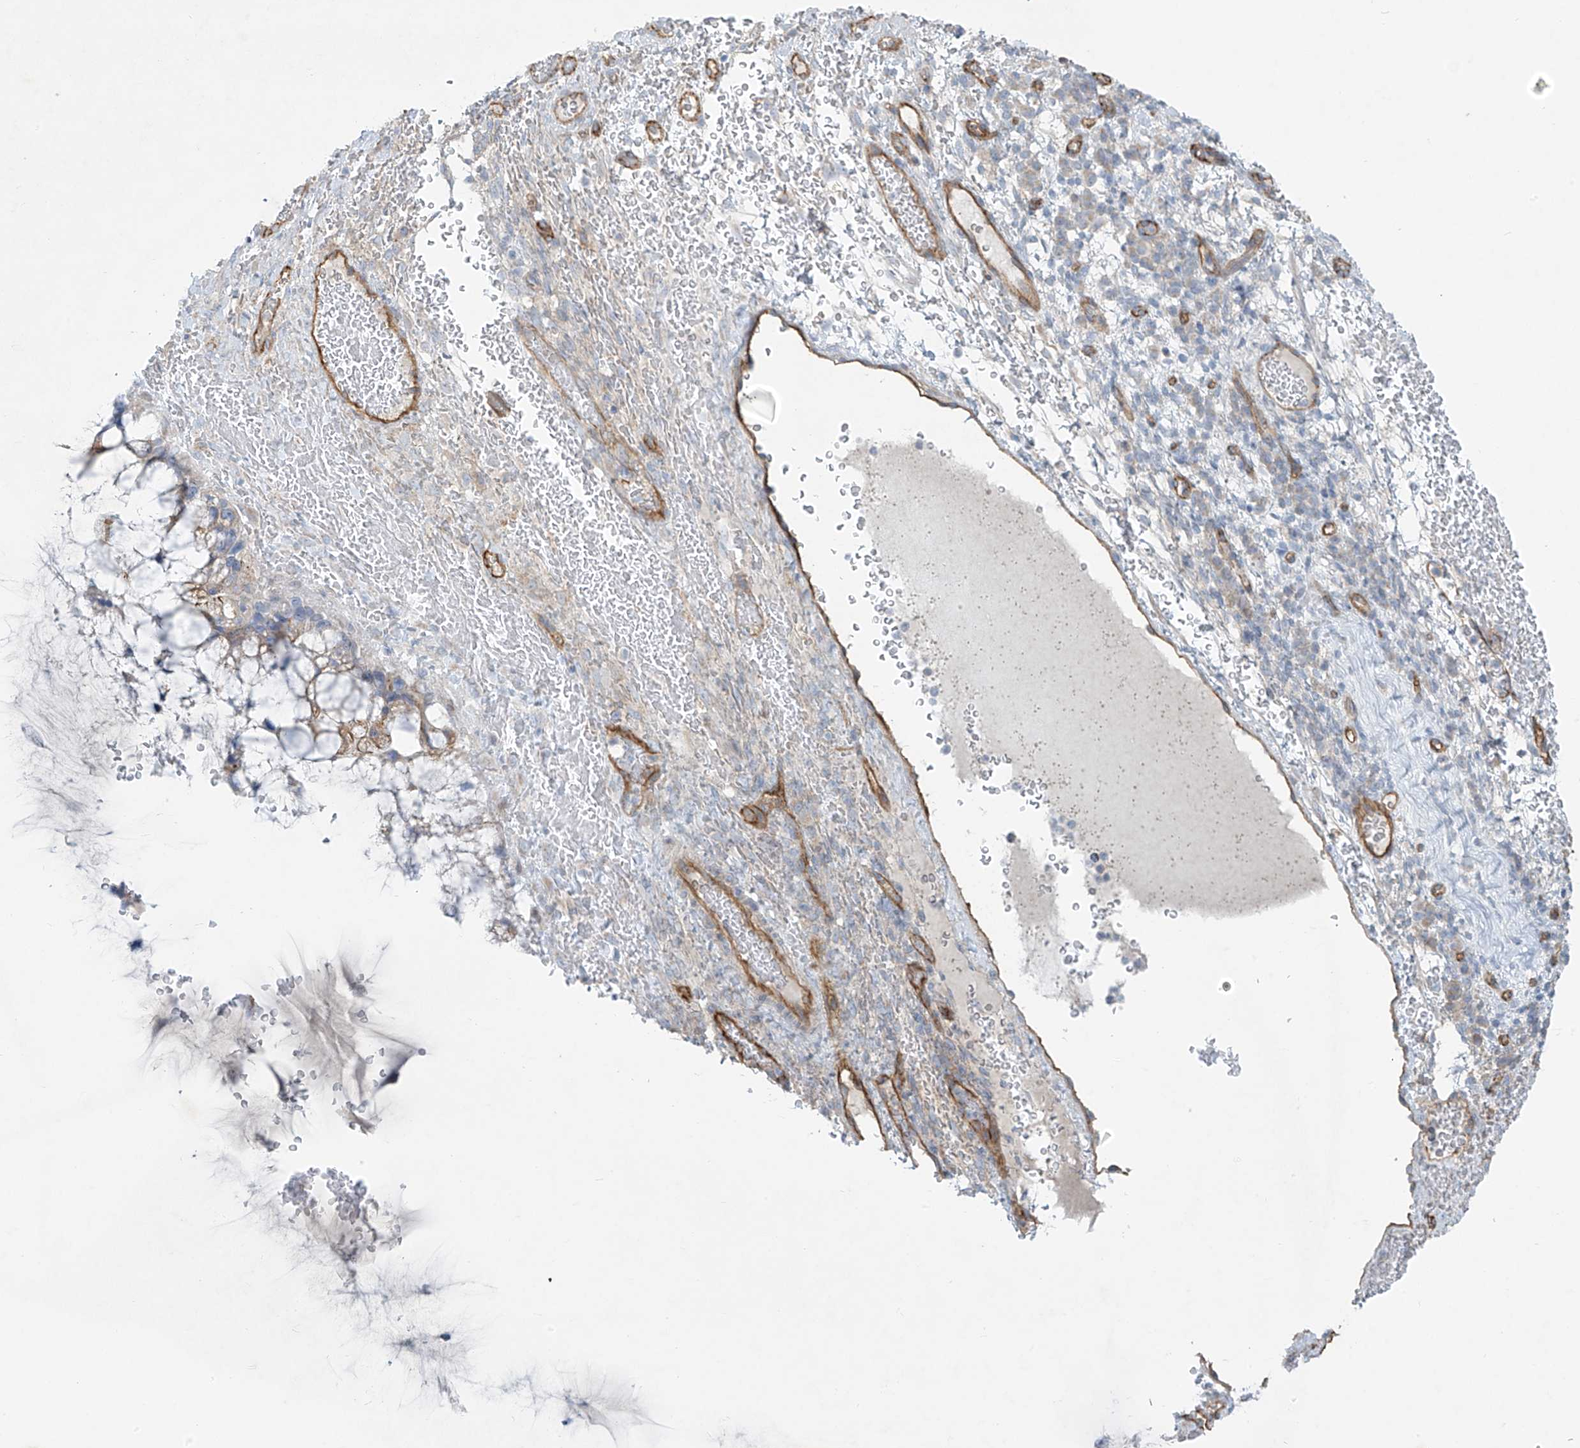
{"staining": {"intensity": "weak", "quantity": "25%-75%", "location": "cytoplasmic/membranous"}, "tissue": "ovarian cancer", "cell_type": "Tumor cells", "image_type": "cancer", "snomed": [{"axis": "morphology", "description": "Cystadenocarcinoma, mucinous, NOS"}, {"axis": "topography", "description": "Ovary"}], "caption": "The photomicrograph demonstrates a brown stain indicating the presence of a protein in the cytoplasmic/membranous of tumor cells in mucinous cystadenocarcinoma (ovarian).", "gene": "VAMP5", "patient": {"sex": "female", "age": 37}}